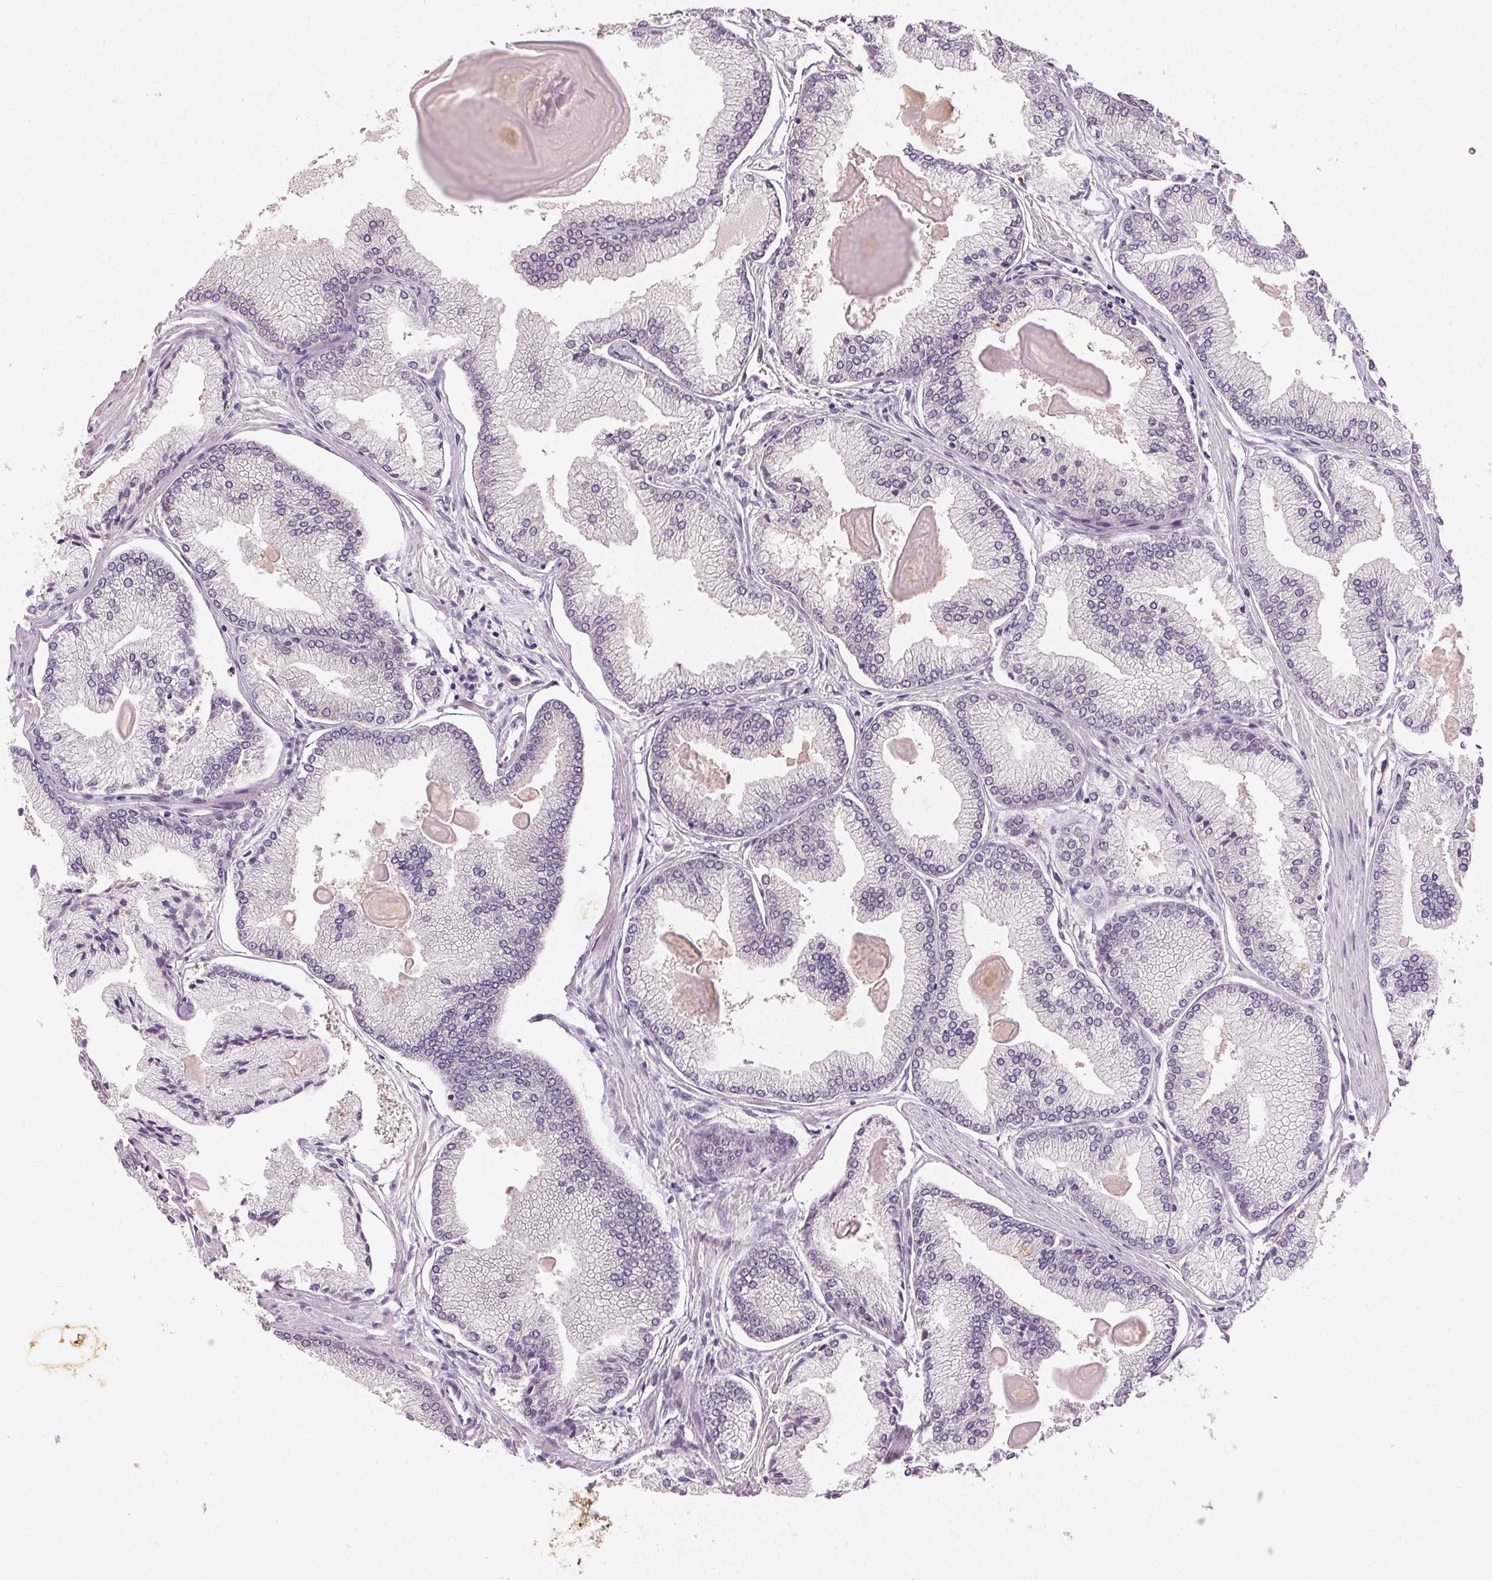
{"staining": {"intensity": "negative", "quantity": "none", "location": "none"}, "tissue": "prostate cancer", "cell_type": "Tumor cells", "image_type": "cancer", "snomed": [{"axis": "morphology", "description": "Adenocarcinoma, High grade"}, {"axis": "topography", "description": "Prostate"}], "caption": "This image is of high-grade adenocarcinoma (prostate) stained with IHC to label a protein in brown with the nuclei are counter-stained blue. There is no staining in tumor cells. (Immunohistochemistry (ihc), brightfield microscopy, high magnification).", "gene": "CLTRN", "patient": {"sex": "male", "age": 68}}